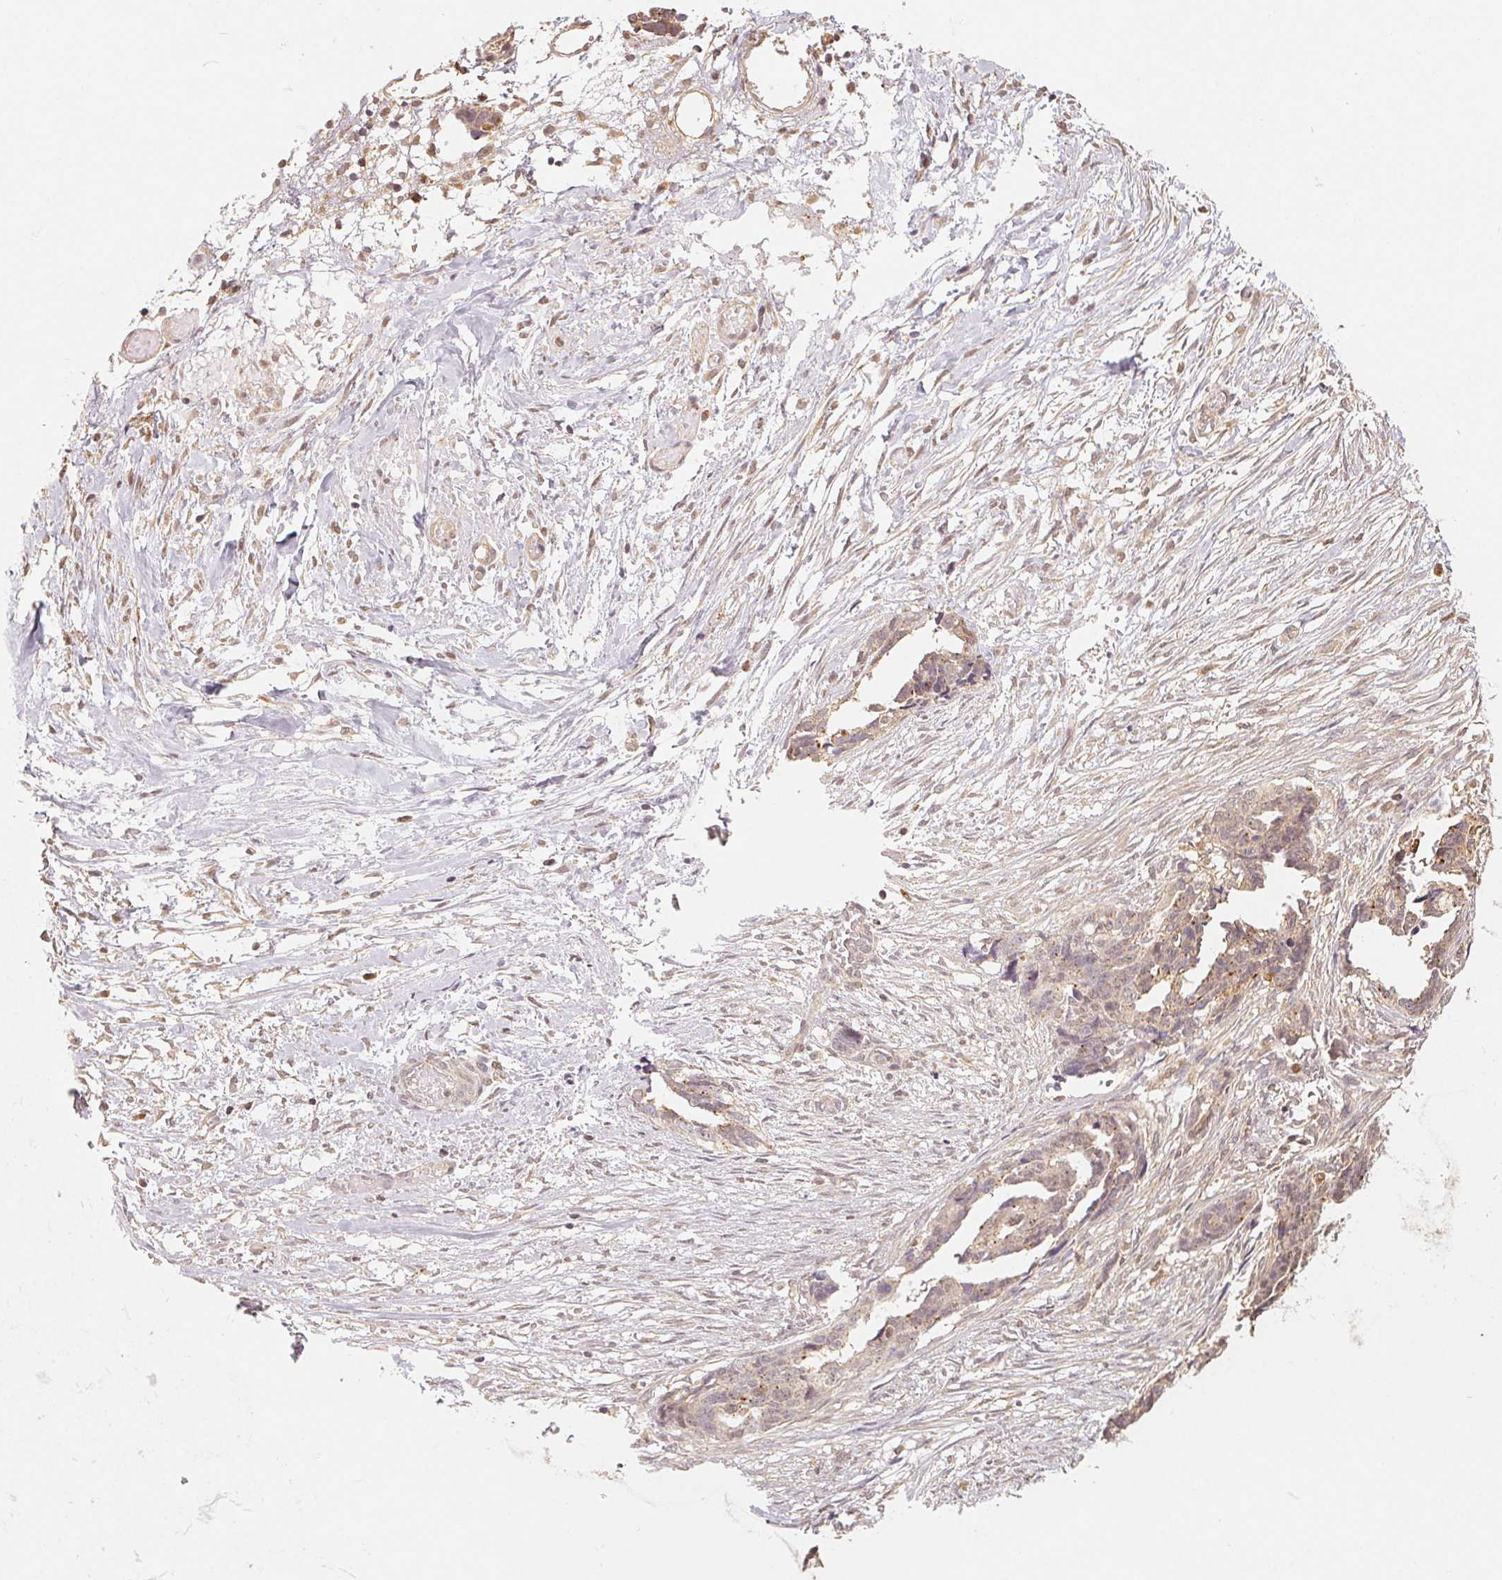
{"staining": {"intensity": "weak", "quantity": ">75%", "location": "cytoplasmic/membranous"}, "tissue": "ovarian cancer", "cell_type": "Tumor cells", "image_type": "cancer", "snomed": [{"axis": "morphology", "description": "Cystadenocarcinoma, serous, NOS"}, {"axis": "topography", "description": "Ovary"}], "caption": "Protein expression analysis of ovarian serous cystadenocarcinoma demonstrates weak cytoplasmic/membranous staining in approximately >75% of tumor cells.", "gene": "GUSB", "patient": {"sex": "female", "age": 69}}